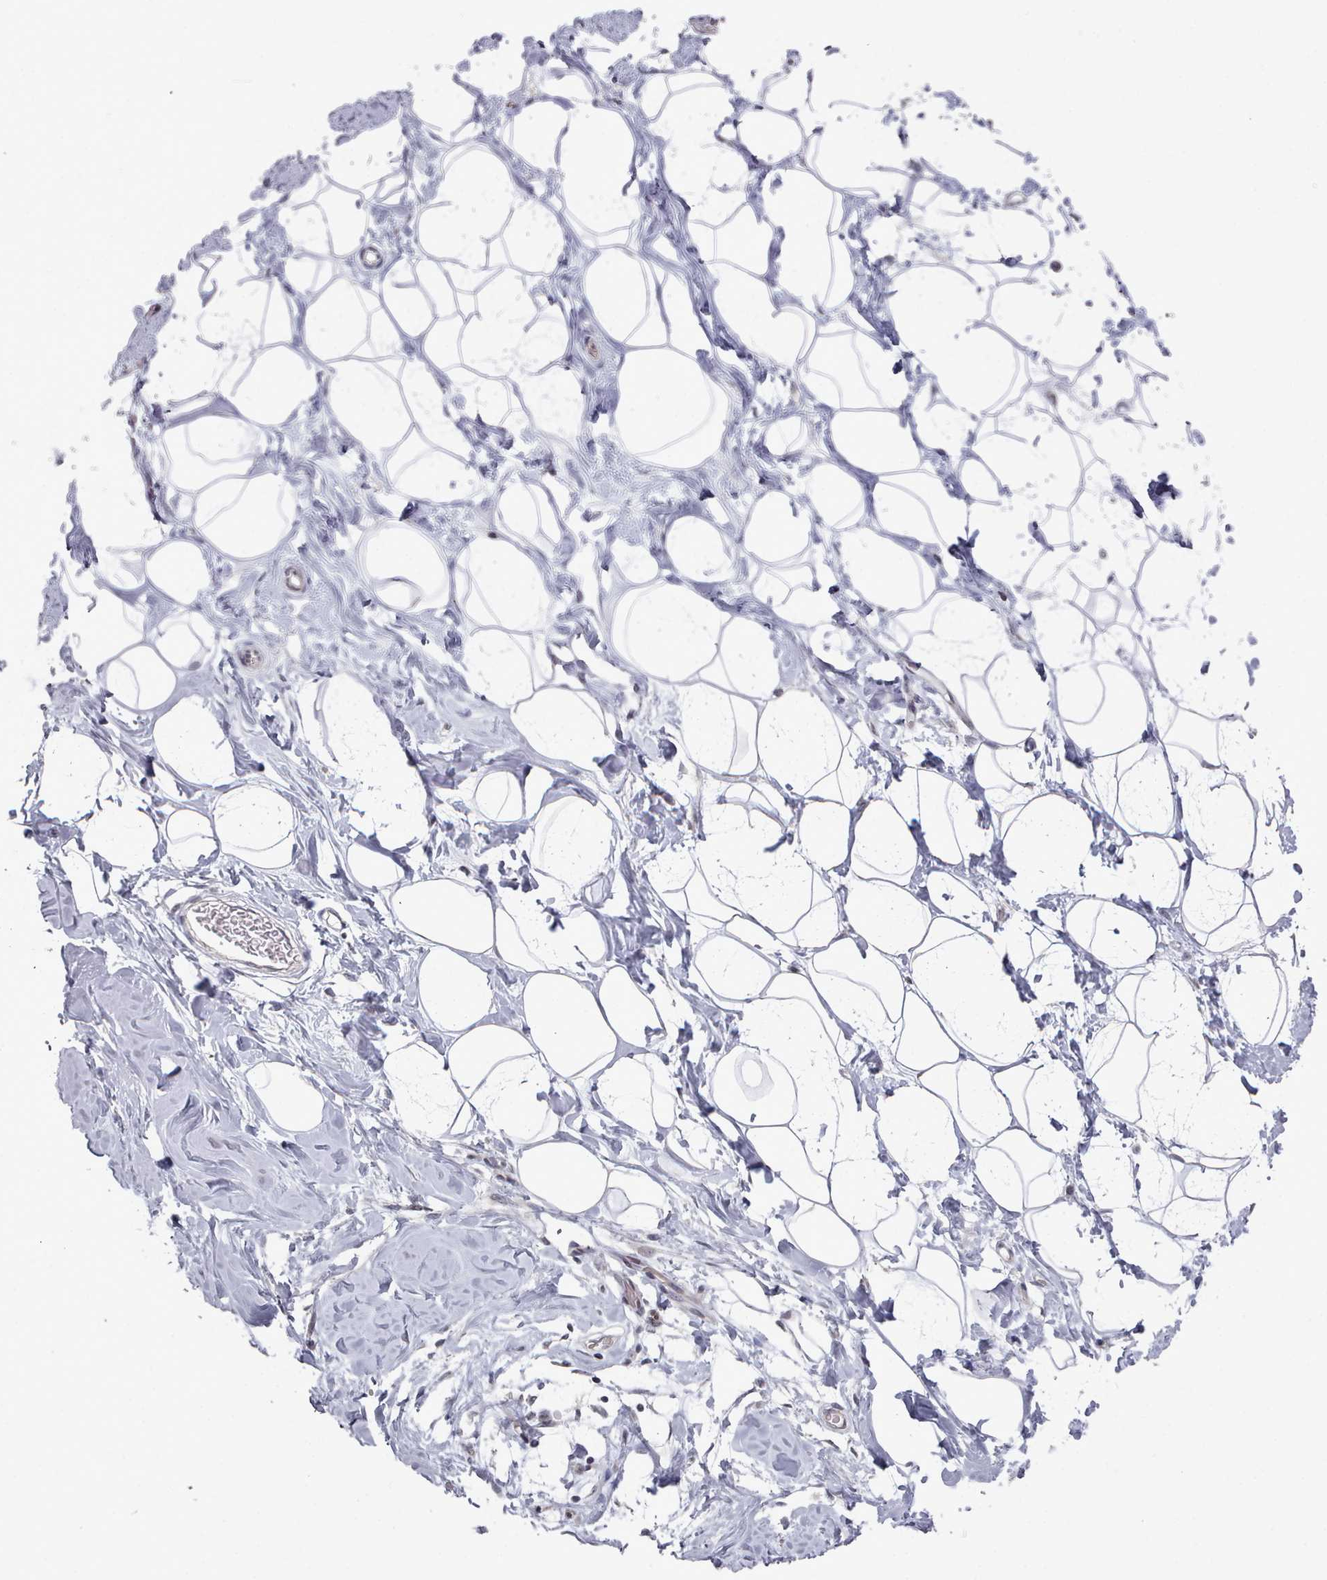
{"staining": {"intensity": "negative", "quantity": "none", "location": "none"}, "tissue": "adipose tissue", "cell_type": "Adipocytes", "image_type": "normal", "snomed": [{"axis": "morphology", "description": "Normal tissue, NOS"}, {"axis": "topography", "description": "Breast"}], "caption": "Unremarkable adipose tissue was stained to show a protein in brown. There is no significant expression in adipocytes.", "gene": "HYAL3", "patient": {"sex": "female", "age": 26}}